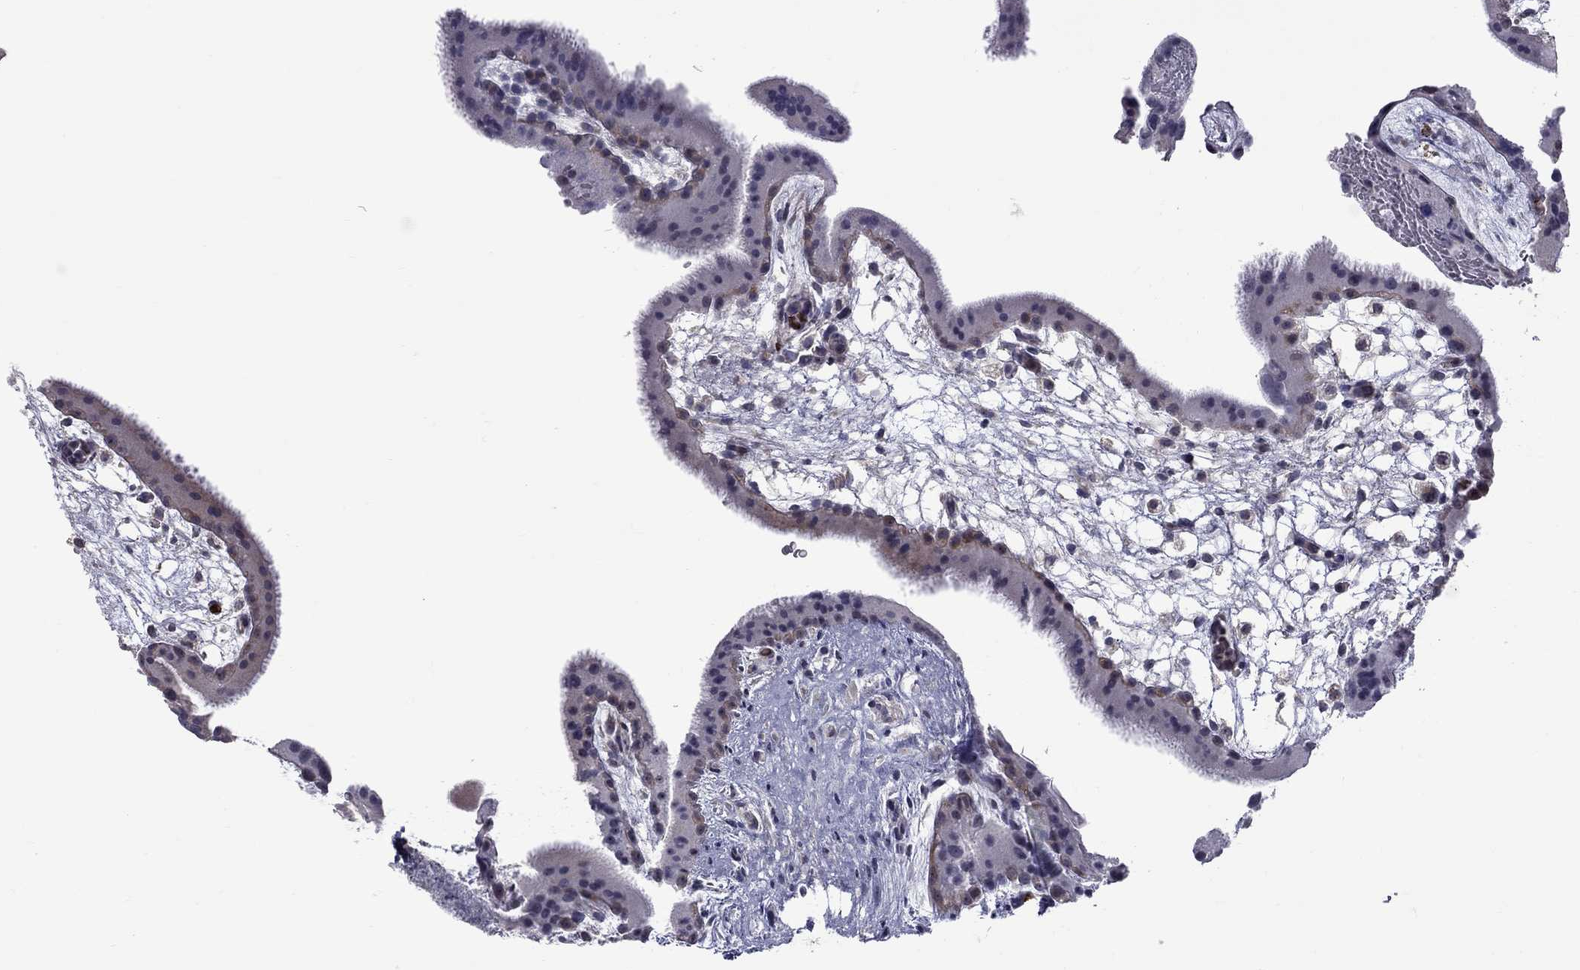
{"staining": {"intensity": "negative", "quantity": "none", "location": "none"}, "tissue": "placenta", "cell_type": "Decidual cells", "image_type": "normal", "snomed": [{"axis": "morphology", "description": "Normal tissue, NOS"}, {"axis": "topography", "description": "Placenta"}], "caption": "DAB (3,3'-diaminobenzidine) immunohistochemical staining of benign placenta demonstrates no significant expression in decidual cells. Brightfield microscopy of immunohistochemistry (IHC) stained with DAB (brown) and hematoxylin (blue), captured at high magnification.", "gene": "GSG1L", "patient": {"sex": "female", "age": 19}}